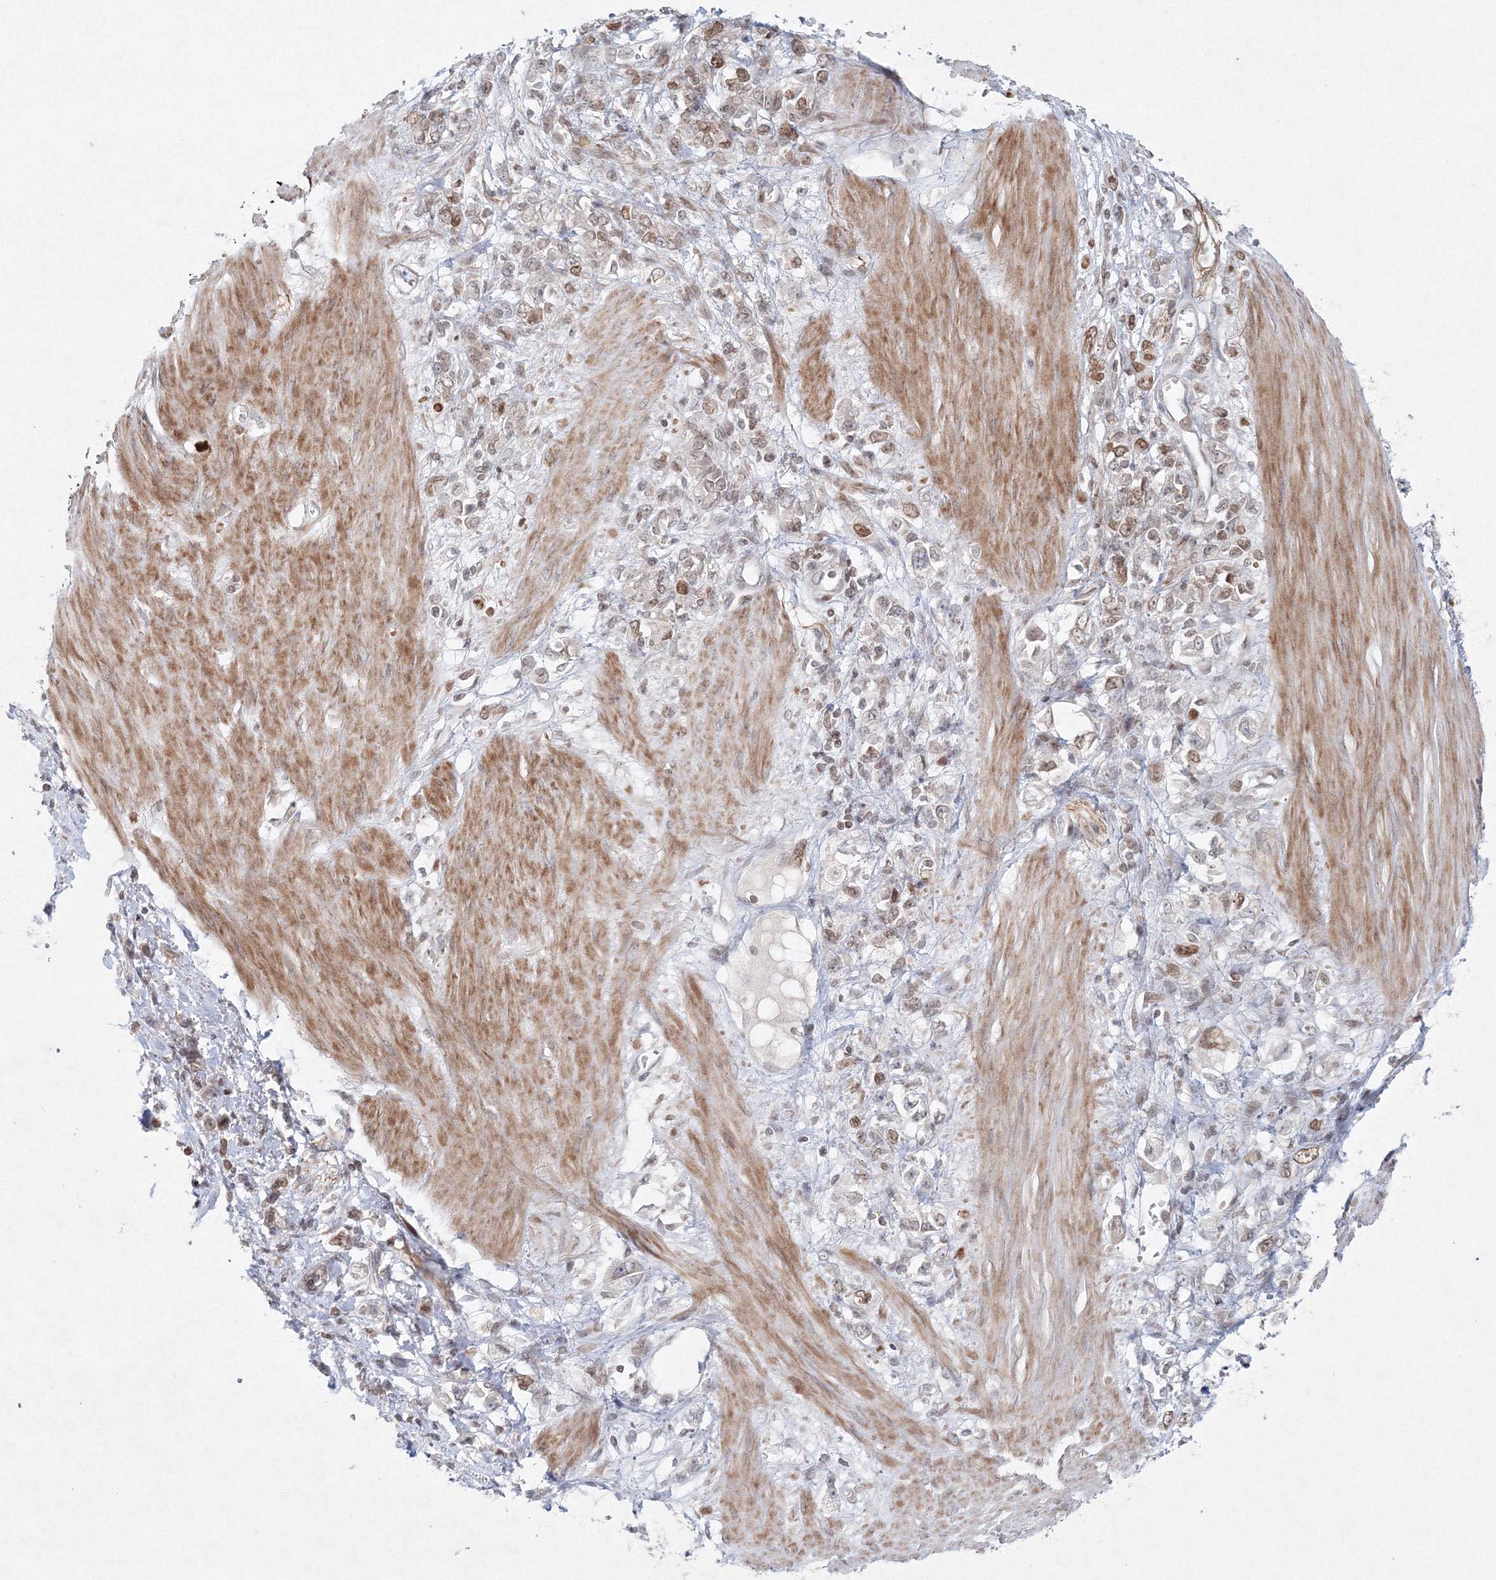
{"staining": {"intensity": "moderate", "quantity": "25%-75%", "location": "nuclear"}, "tissue": "stomach cancer", "cell_type": "Tumor cells", "image_type": "cancer", "snomed": [{"axis": "morphology", "description": "Adenocarcinoma, NOS"}, {"axis": "topography", "description": "Stomach"}], "caption": "Protein staining of stomach cancer tissue demonstrates moderate nuclear expression in approximately 25%-75% of tumor cells. (Stains: DAB in brown, nuclei in blue, Microscopy: brightfield microscopy at high magnification).", "gene": "KIF4A", "patient": {"sex": "female", "age": 76}}